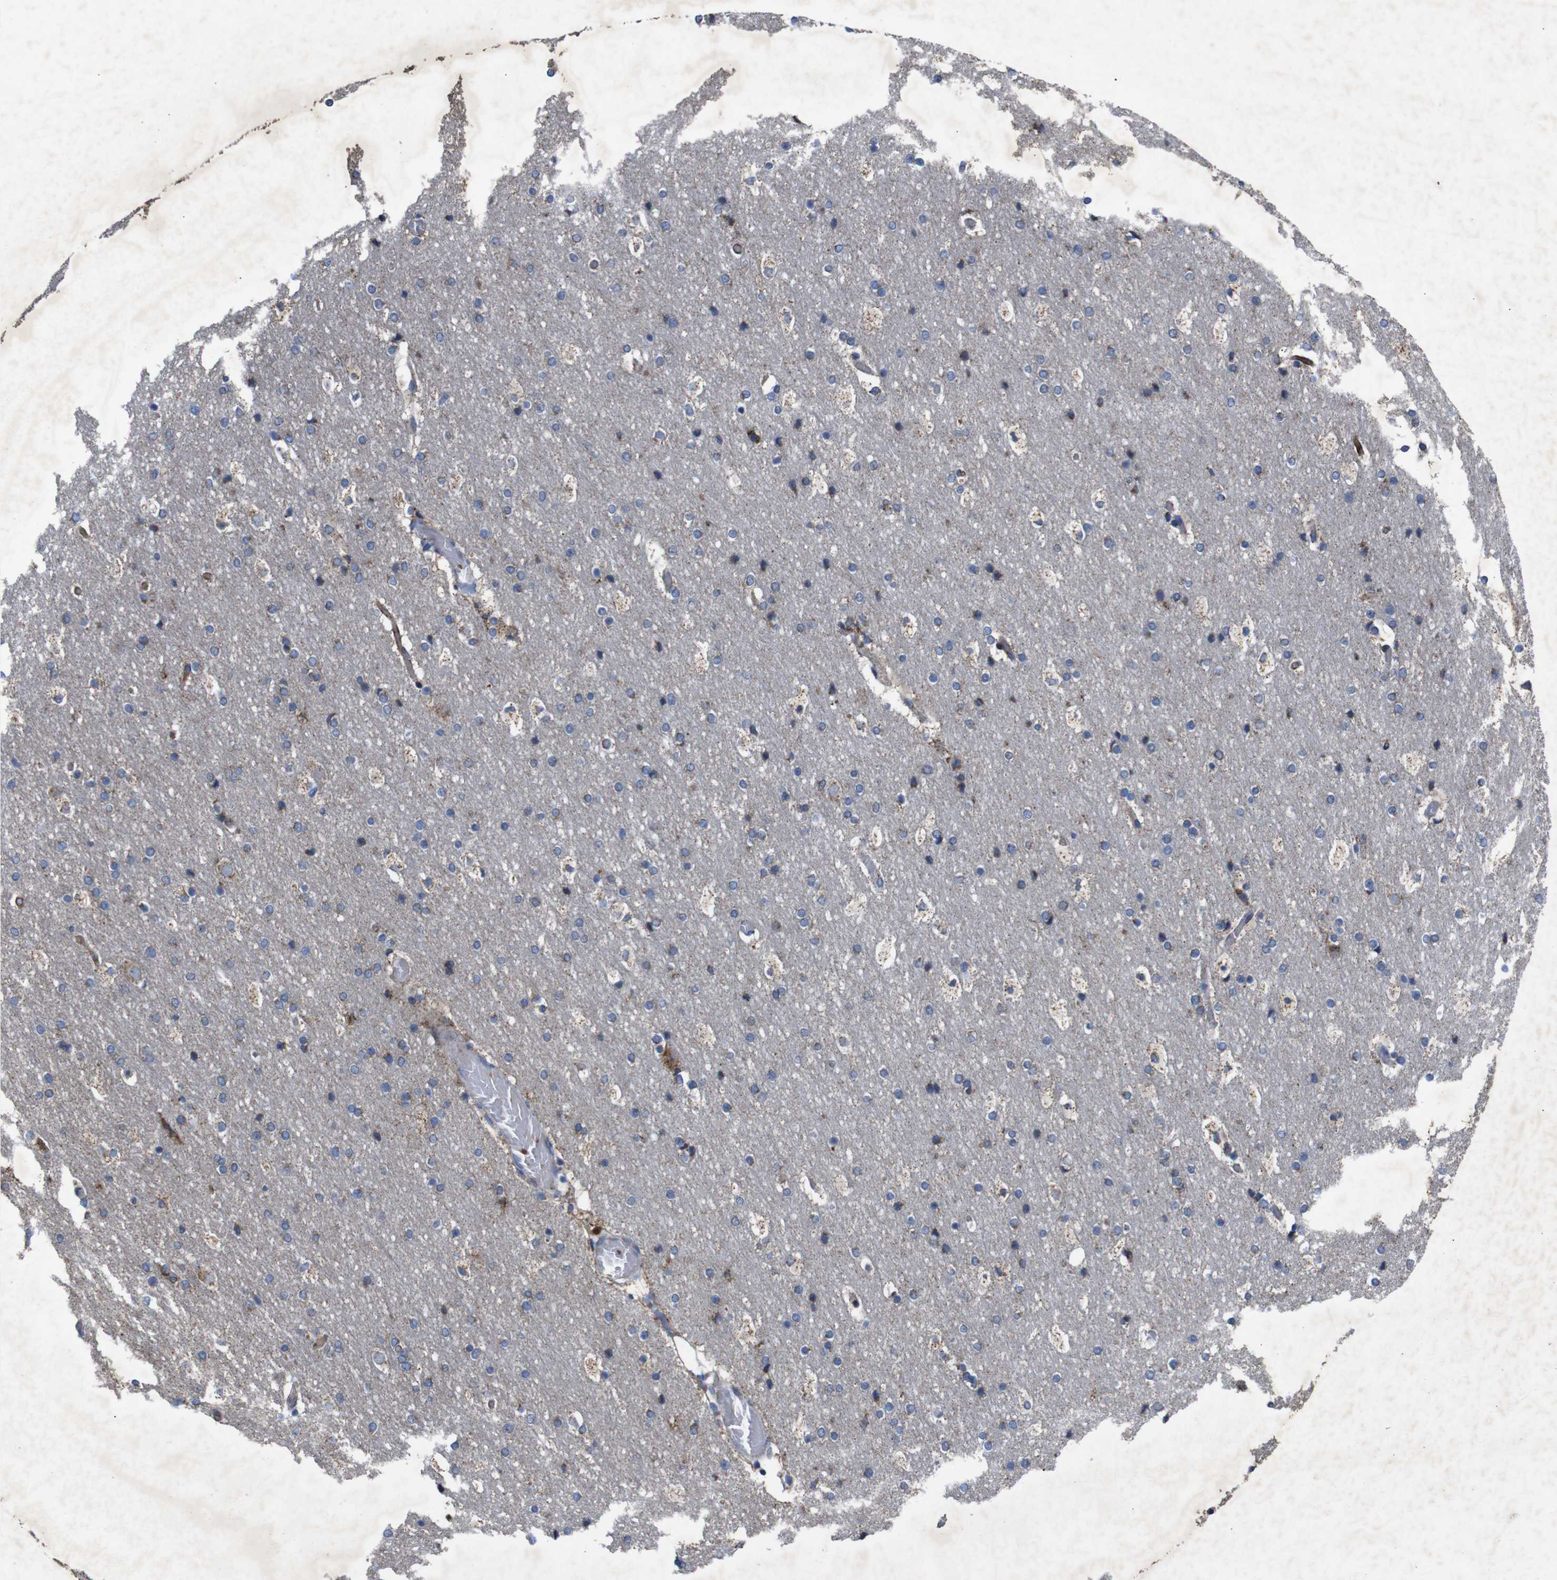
{"staining": {"intensity": "weak", "quantity": ">75%", "location": "cytoplasmic/membranous"}, "tissue": "cerebral cortex", "cell_type": "Endothelial cells", "image_type": "normal", "snomed": [{"axis": "morphology", "description": "Normal tissue, NOS"}, {"axis": "topography", "description": "Cerebral cortex"}], "caption": "A brown stain shows weak cytoplasmic/membranous positivity of a protein in endothelial cells of unremarkable human cerebral cortex. (DAB (3,3'-diaminobenzidine) = brown stain, brightfield microscopy at high magnification).", "gene": "CHST10", "patient": {"sex": "male", "age": 57}}